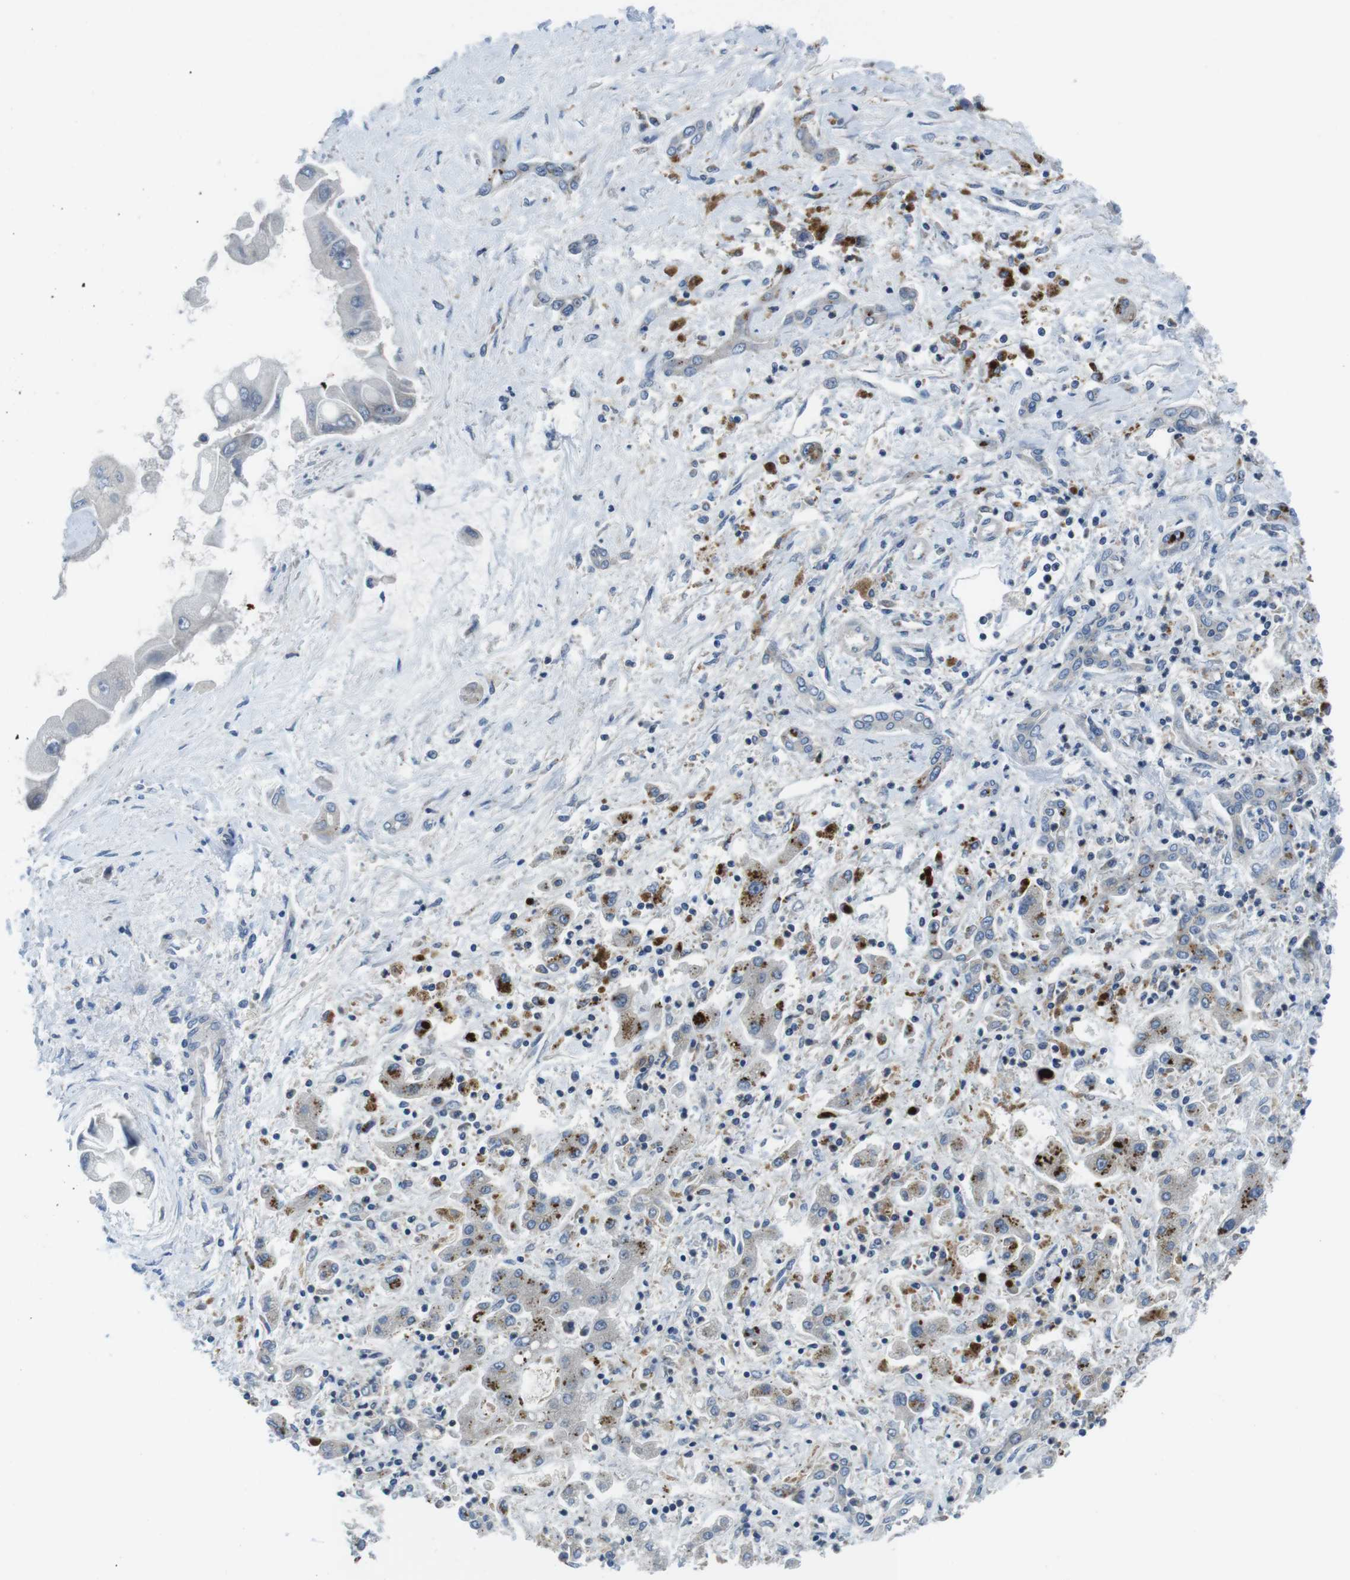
{"staining": {"intensity": "negative", "quantity": "none", "location": "none"}, "tissue": "liver cancer", "cell_type": "Tumor cells", "image_type": "cancer", "snomed": [{"axis": "morphology", "description": "Cholangiocarcinoma"}, {"axis": "topography", "description": "Liver"}], "caption": "Photomicrograph shows no protein positivity in tumor cells of cholangiocarcinoma (liver) tissue.", "gene": "PIK3CD", "patient": {"sex": "male", "age": 50}}